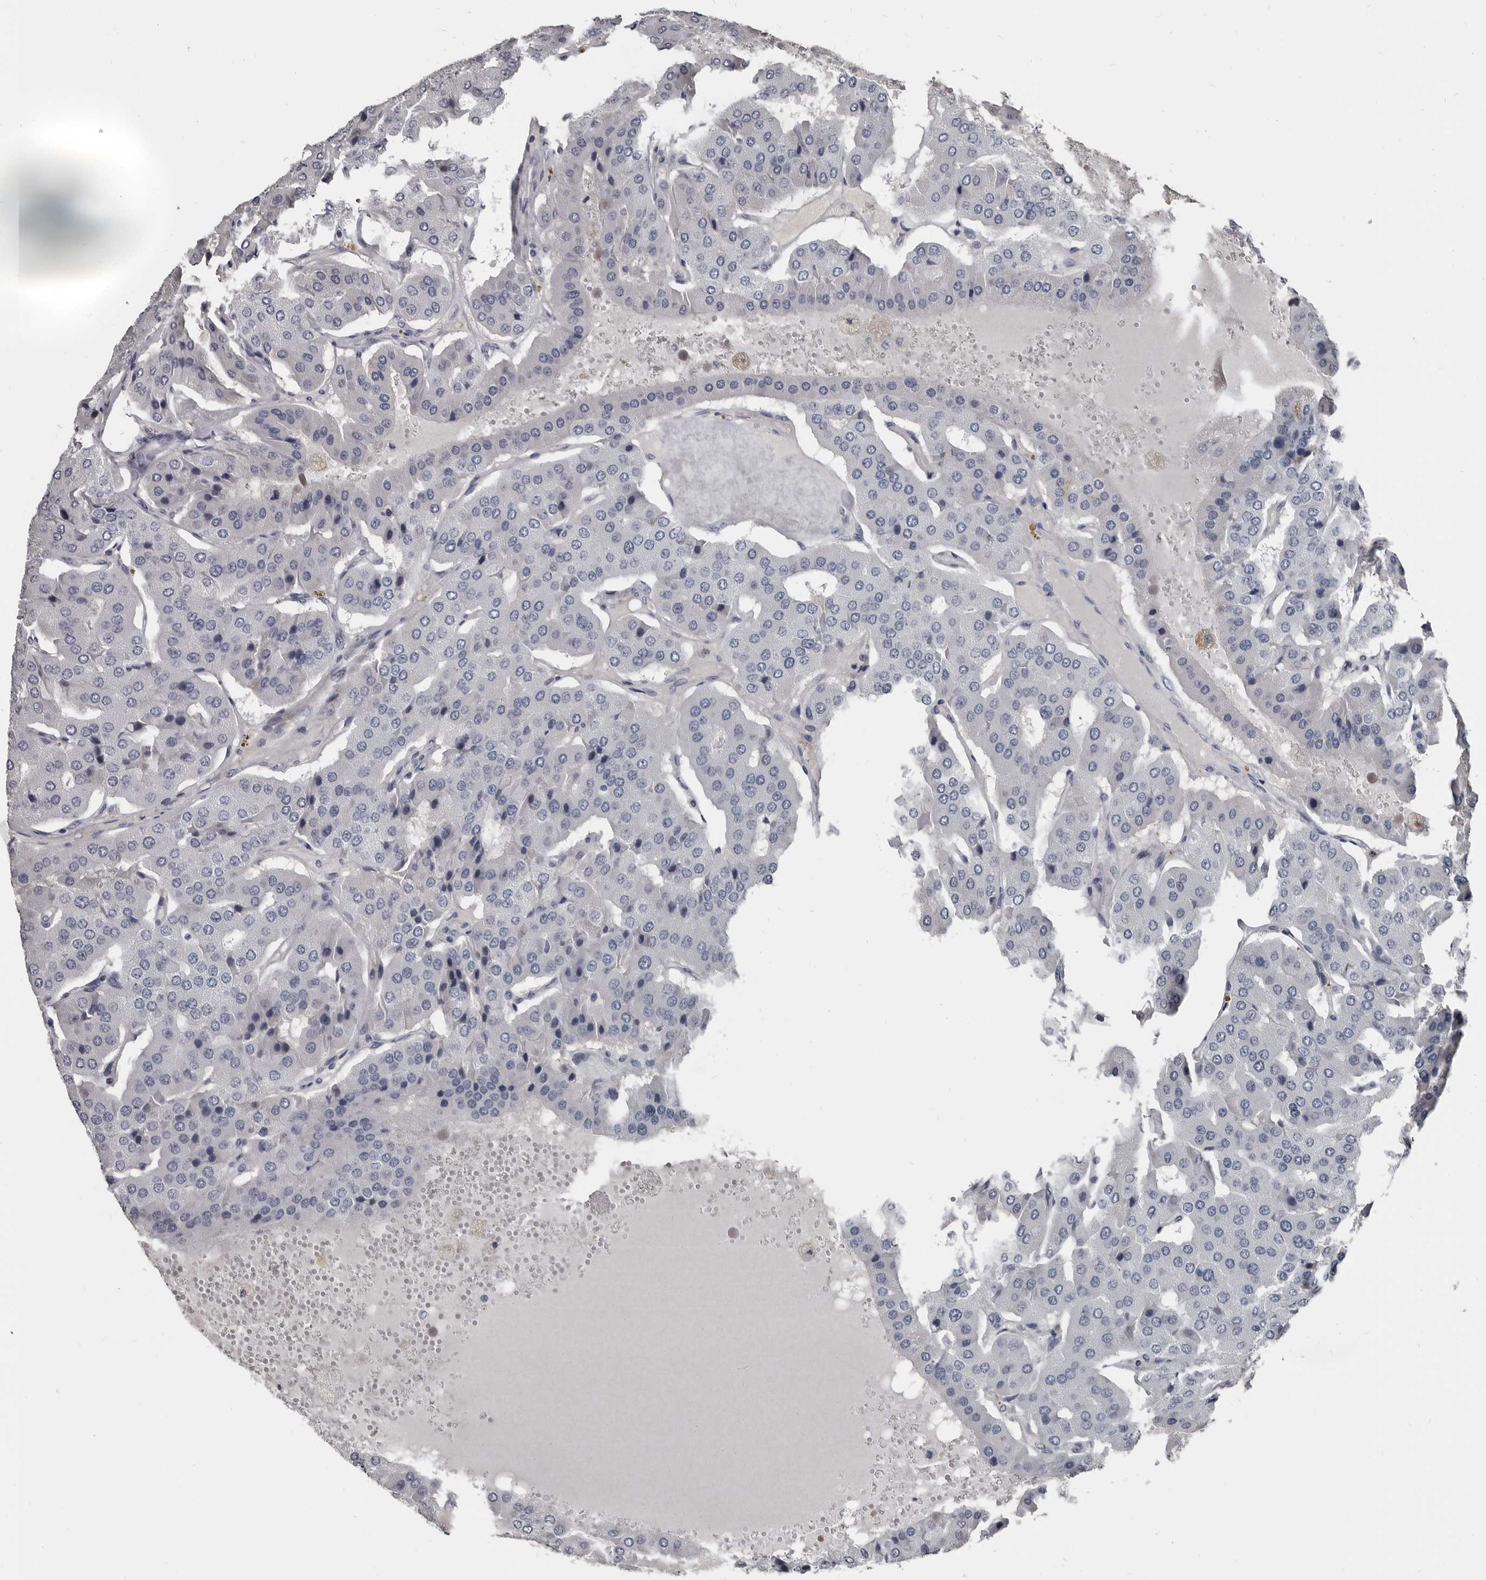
{"staining": {"intensity": "negative", "quantity": "none", "location": "none"}, "tissue": "parathyroid gland", "cell_type": "Glandular cells", "image_type": "normal", "snomed": [{"axis": "morphology", "description": "Normal tissue, NOS"}, {"axis": "morphology", "description": "Adenoma, NOS"}, {"axis": "topography", "description": "Parathyroid gland"}], "caption": "The histopathology image demonstrates no staining of glandular cells in normal parathyroid gland. (Stains: DAB IHC with hematoxylin counter stain, Microscopy: brightfield microscopy at high magnification).", "gene": "GREB1", "patient": {"sex": "female", "age": 86}}